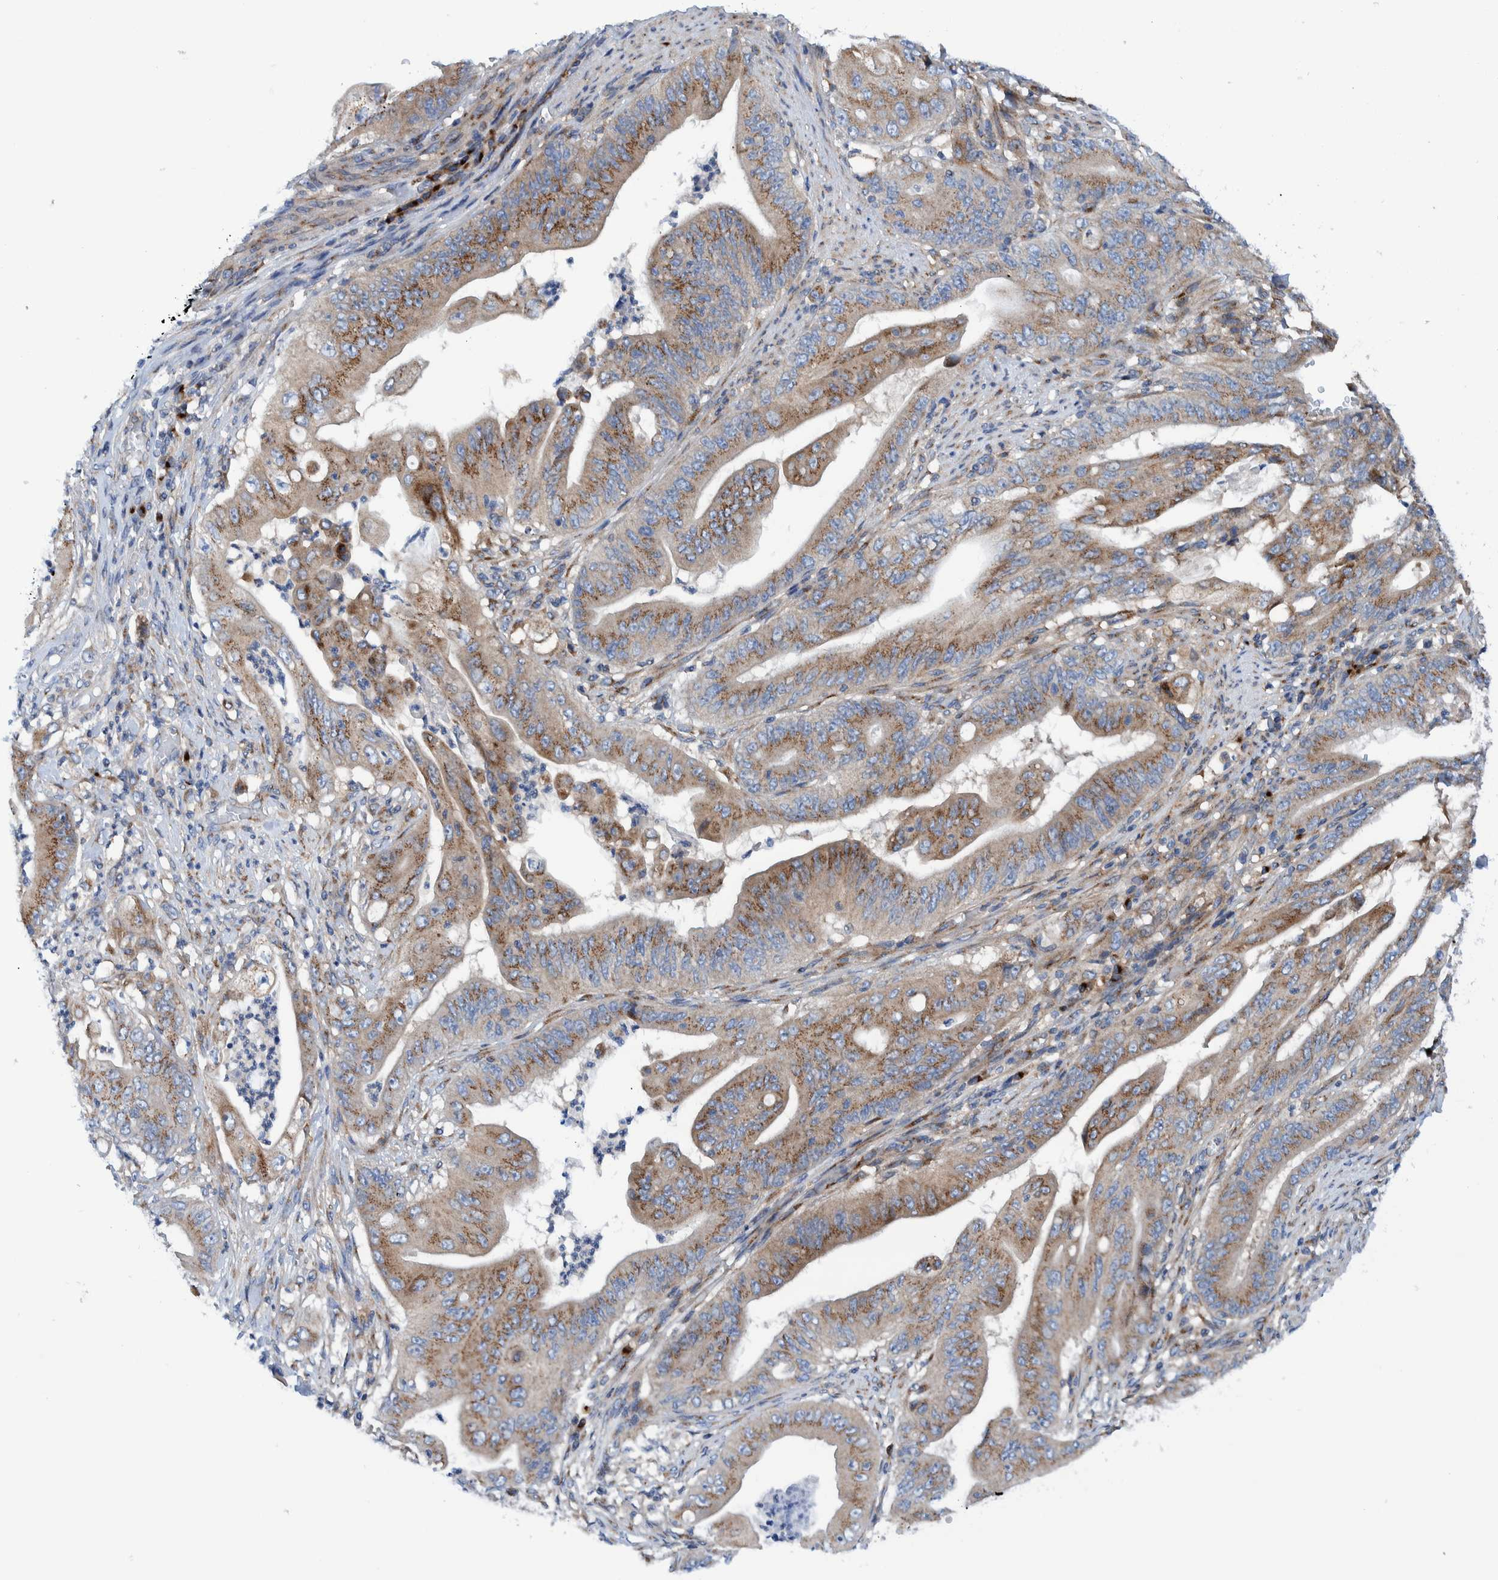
{"staining": {"intensity": "moderate", "quantity": ">75%", "location": "cytoplasmic/membranous"}, "tissue": "stomach cancer", "cell_type": "Tumor cells", "image_type": "cancer", "snomed": [{"axis": "morphology", "description": "Adenocarcinoma, NOS"}, {"axis": "topography", "description": "Stomach"}], "caption": "Approximately >75% of tumor cells in human stomach cancer (adenocarcinoma) display moderate cytoplasmic/membranous protein staining as visualized by brown immunohistochemical staining.", "gene": "TRIM58", "patient": {"sex": "female", "age": 73}}